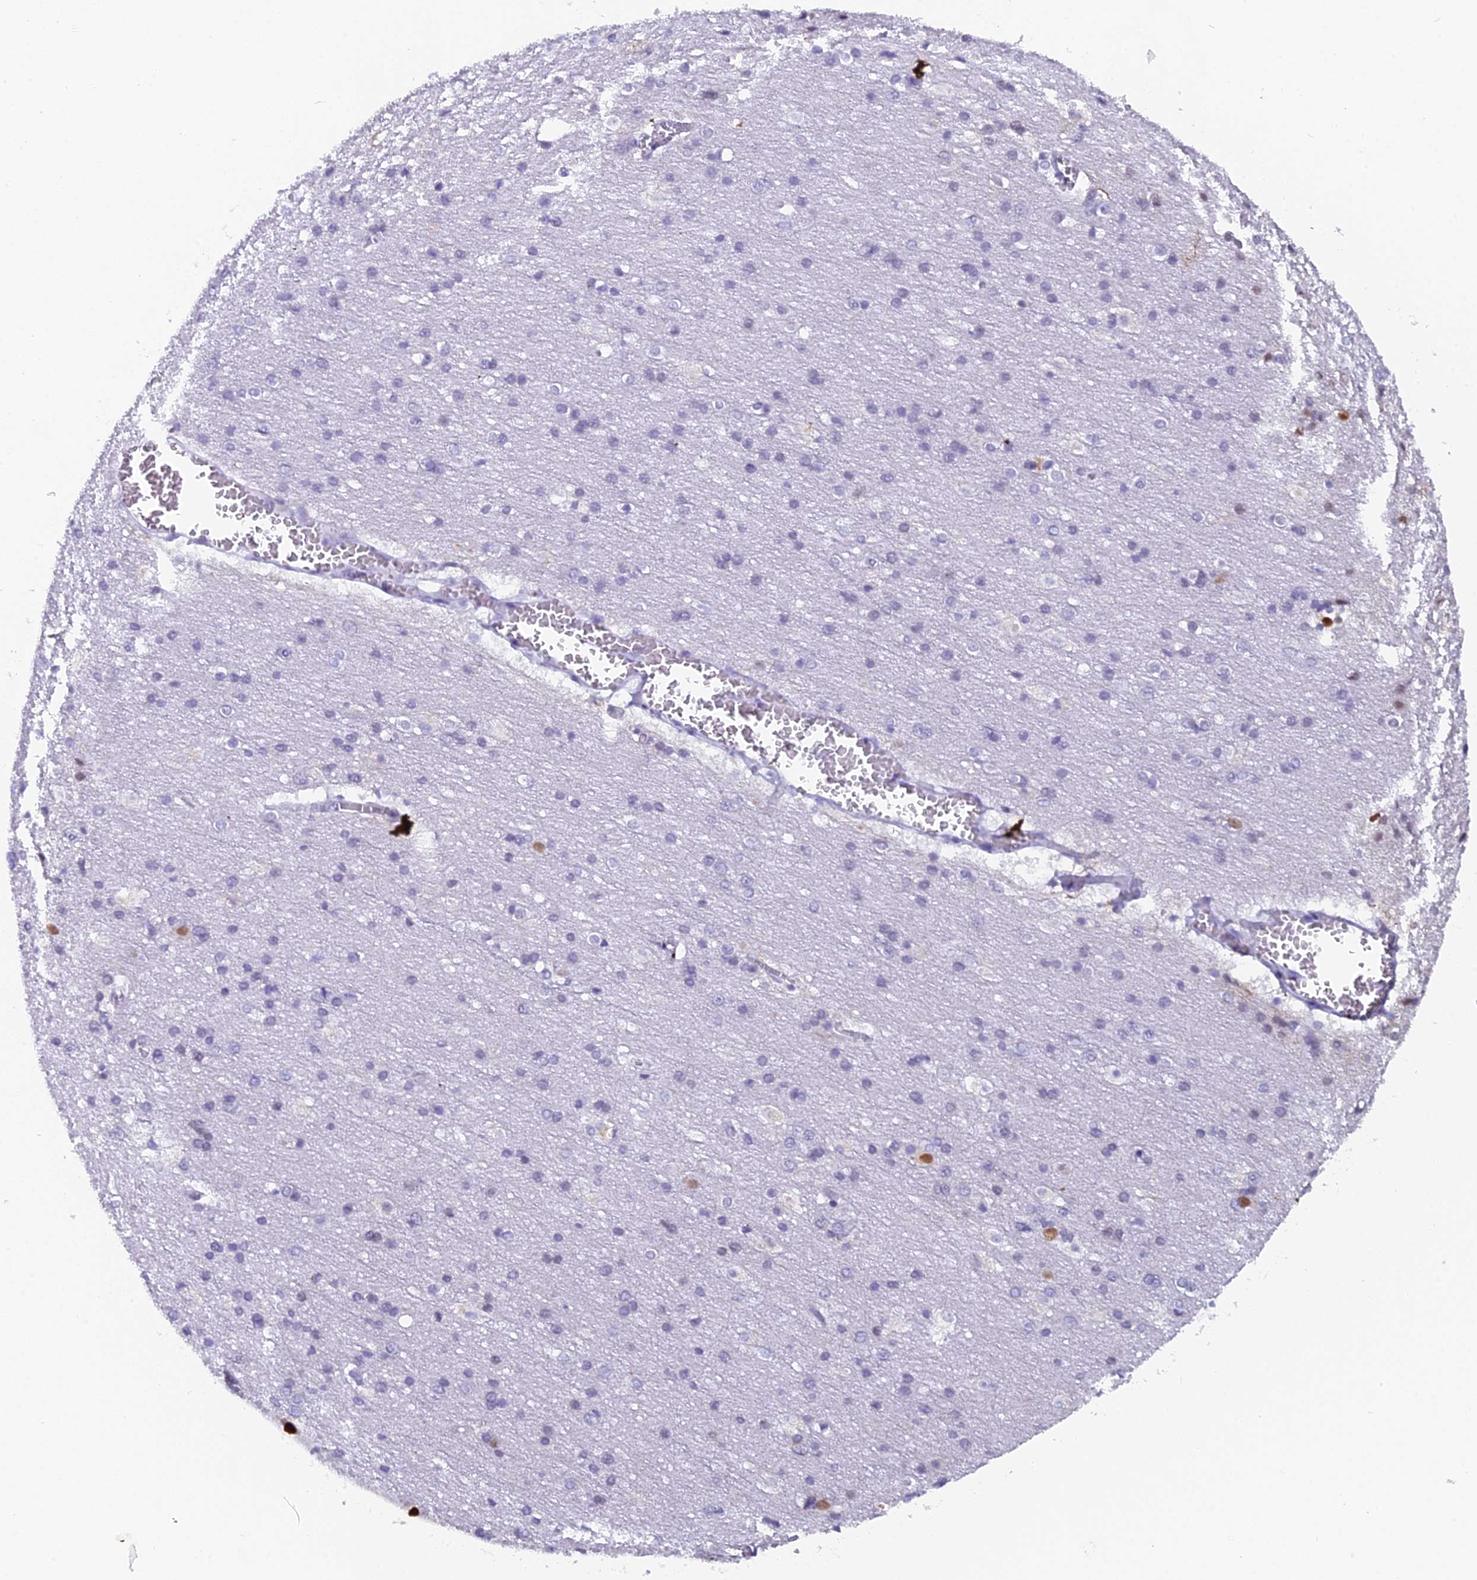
{"staining": {"intensity": "negative", "quantity": "none", "location": "none"}, "tissue": "cerebral cortex", "cell_type": "Endothelial cells", "image_type": "normal", "snomed": [{"axis": "morphology", "description": "Normal tissue, NOS"}, {"axis": "topography", "description": "Cerebral cortex"}], "caption": "There is no significant expression in endothelial cells of cerebral cortex. (Immunohistochemistry (ihc), brightfield microscopy, high magnification).", "gene": "XKR9", "patient": {"sex": "male", "age": 54}}